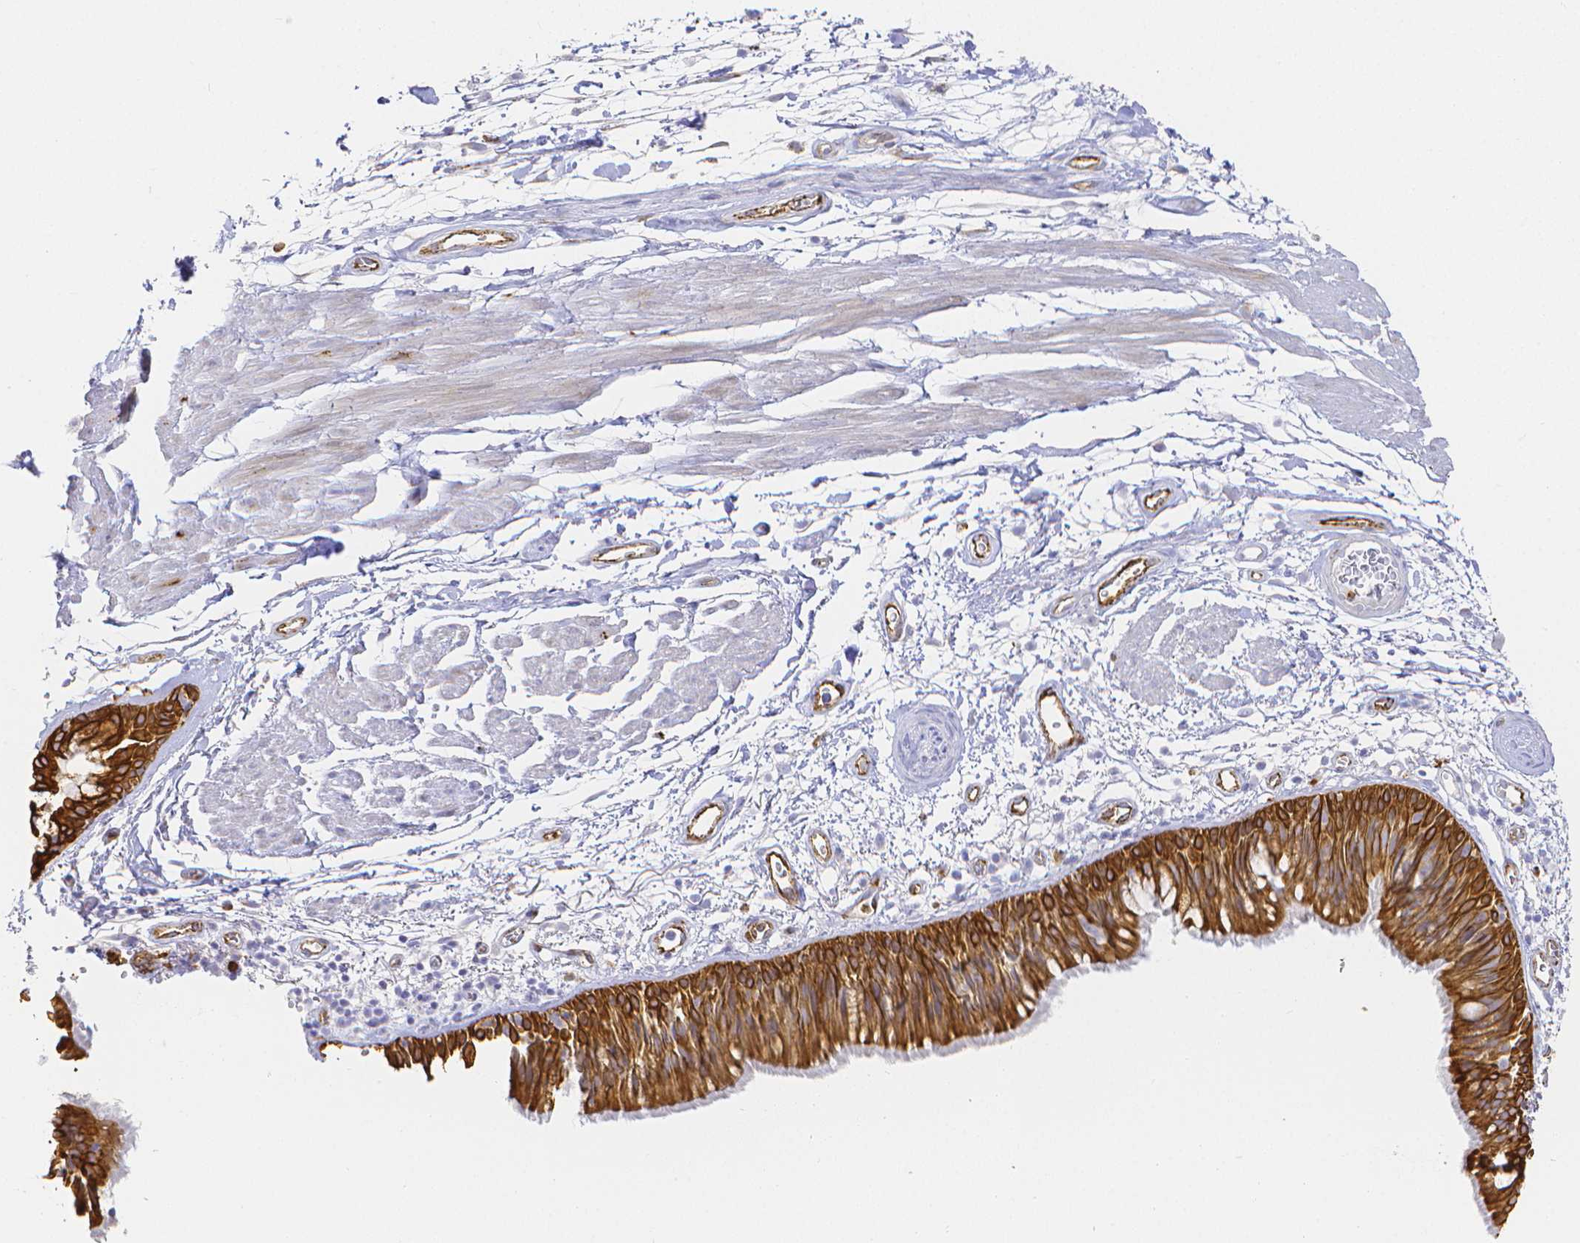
{"staining": {"intensity": "strong", "quantity": ">75%", "location": "cytoplasmic/membranous"}, "tissue": "bronchus", "cell_type": "Respiratory epithelial cells", "image_type": "normal", "snomed": [{"axis": "morphology", "description": "Normal tissue, NOS"}, {"axis": "morphology", "description": "Squamous cell carcinoma, NOS"}, {"axis": "topography", "description": "Cartilage tissue"}, {"axis": "topography", "description": "Bronchus"}, {"axis": "topography", "description": "Lung"}], "caption": "Protein analysis of normal bronchus shows strong cytoplasmic/membranous staining in about >75% of respiratory epithelial cells.", "gene": "SMURF1", "patient": {"sex": "male", "age": 66}}